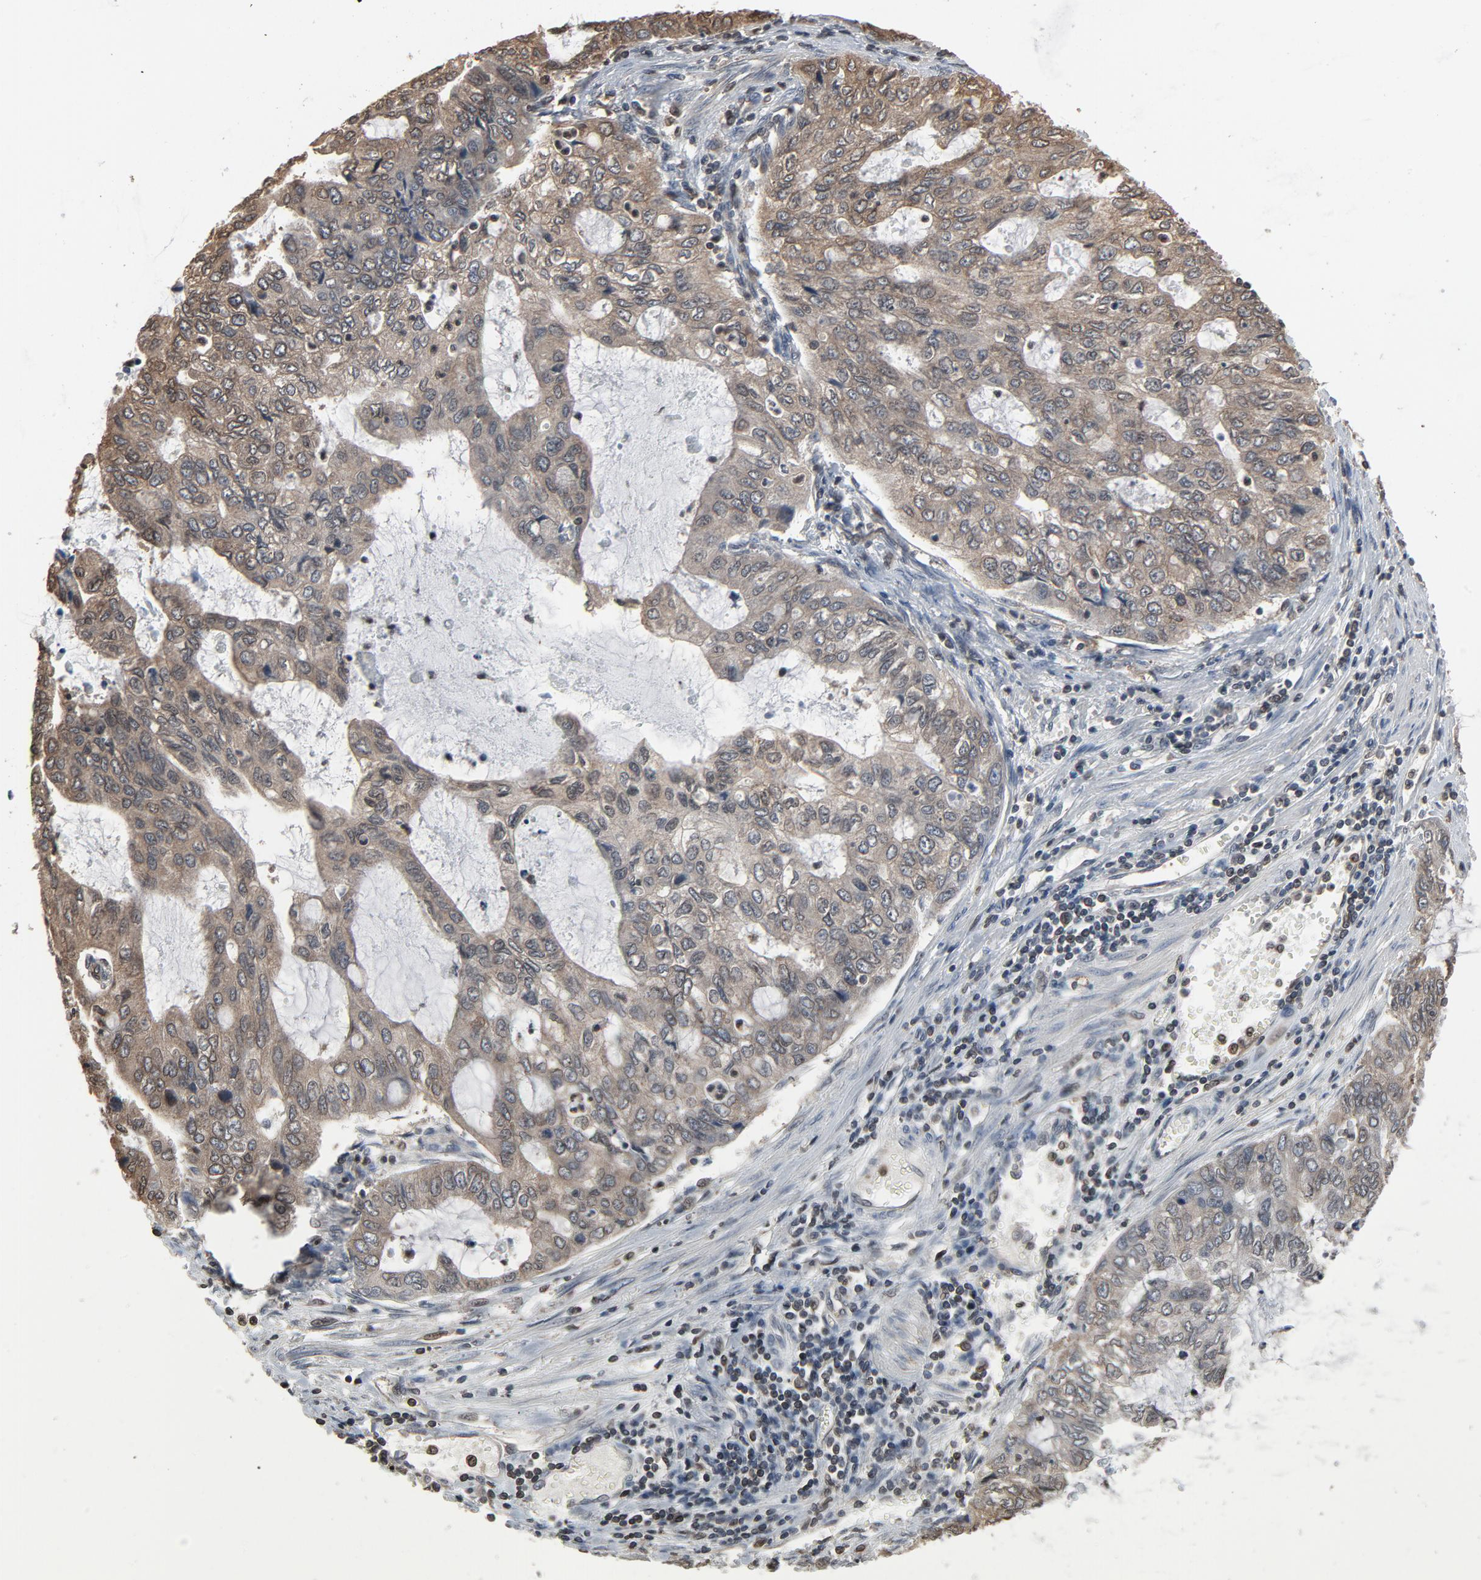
{"staining": {"intensity": "weak", "quantity": ">75%", "location": "cytoplasmic/membranous"}, "tissue": "stomach cancer", "cell_type": "Tumor cells", "image_type": "cancer", "snomed": [{"axis": "morphology", "description": "Adenocarcinoma, NOS"}, {"axis": "topography", "description": "Stomach, upper"}], "caption": "There is low levels of weak cytoplasmic/membranous expression in tumor cells of adenocarcinoma (stomach), as demonstrated by immunohistochemical staining (brown color).", "gene": "UBE2D1", "patient": {"sex": "female", "age": 52}}